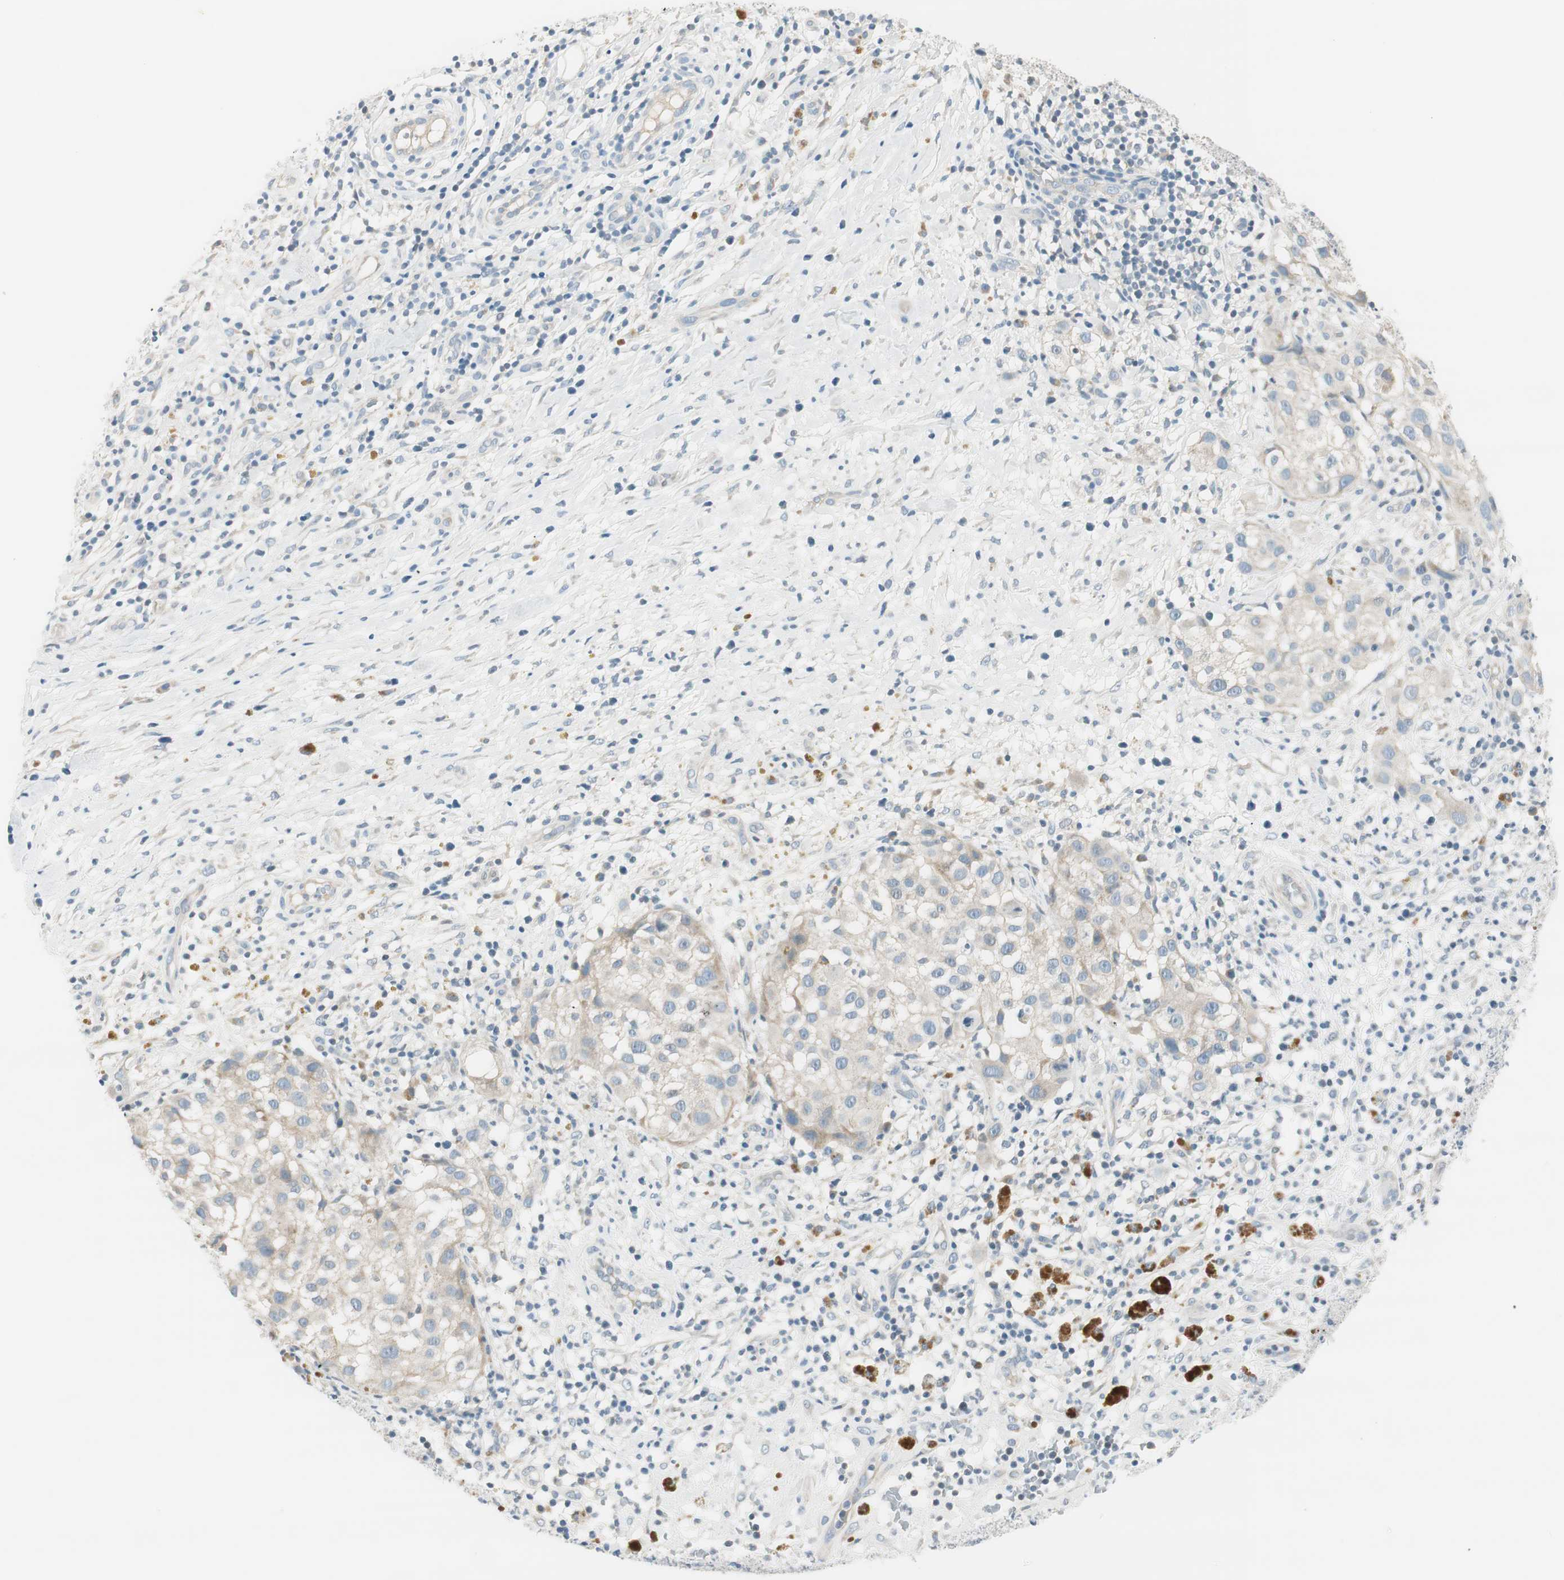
{"staining": {"intensity": "negative", "quantity": "none", "location": "none"}, "tissue": "melanoma", "cell_type": "Tumor cells", "image_type": "cancer", "snomed": [{"axis": "morphology", "description": "Necrosis, NOS"}, {"axis": "morphology", "description": "Malignant melanoma, NOS"}, {"axis": "topography", "description": "Skin"}], "caption": "This is a photomicrograph of immunohistochemistry staining of melanoma, which shows no expression in tumor cells.", "gene": "TACR3", "patient": {"sex": "female", "age": 87}}